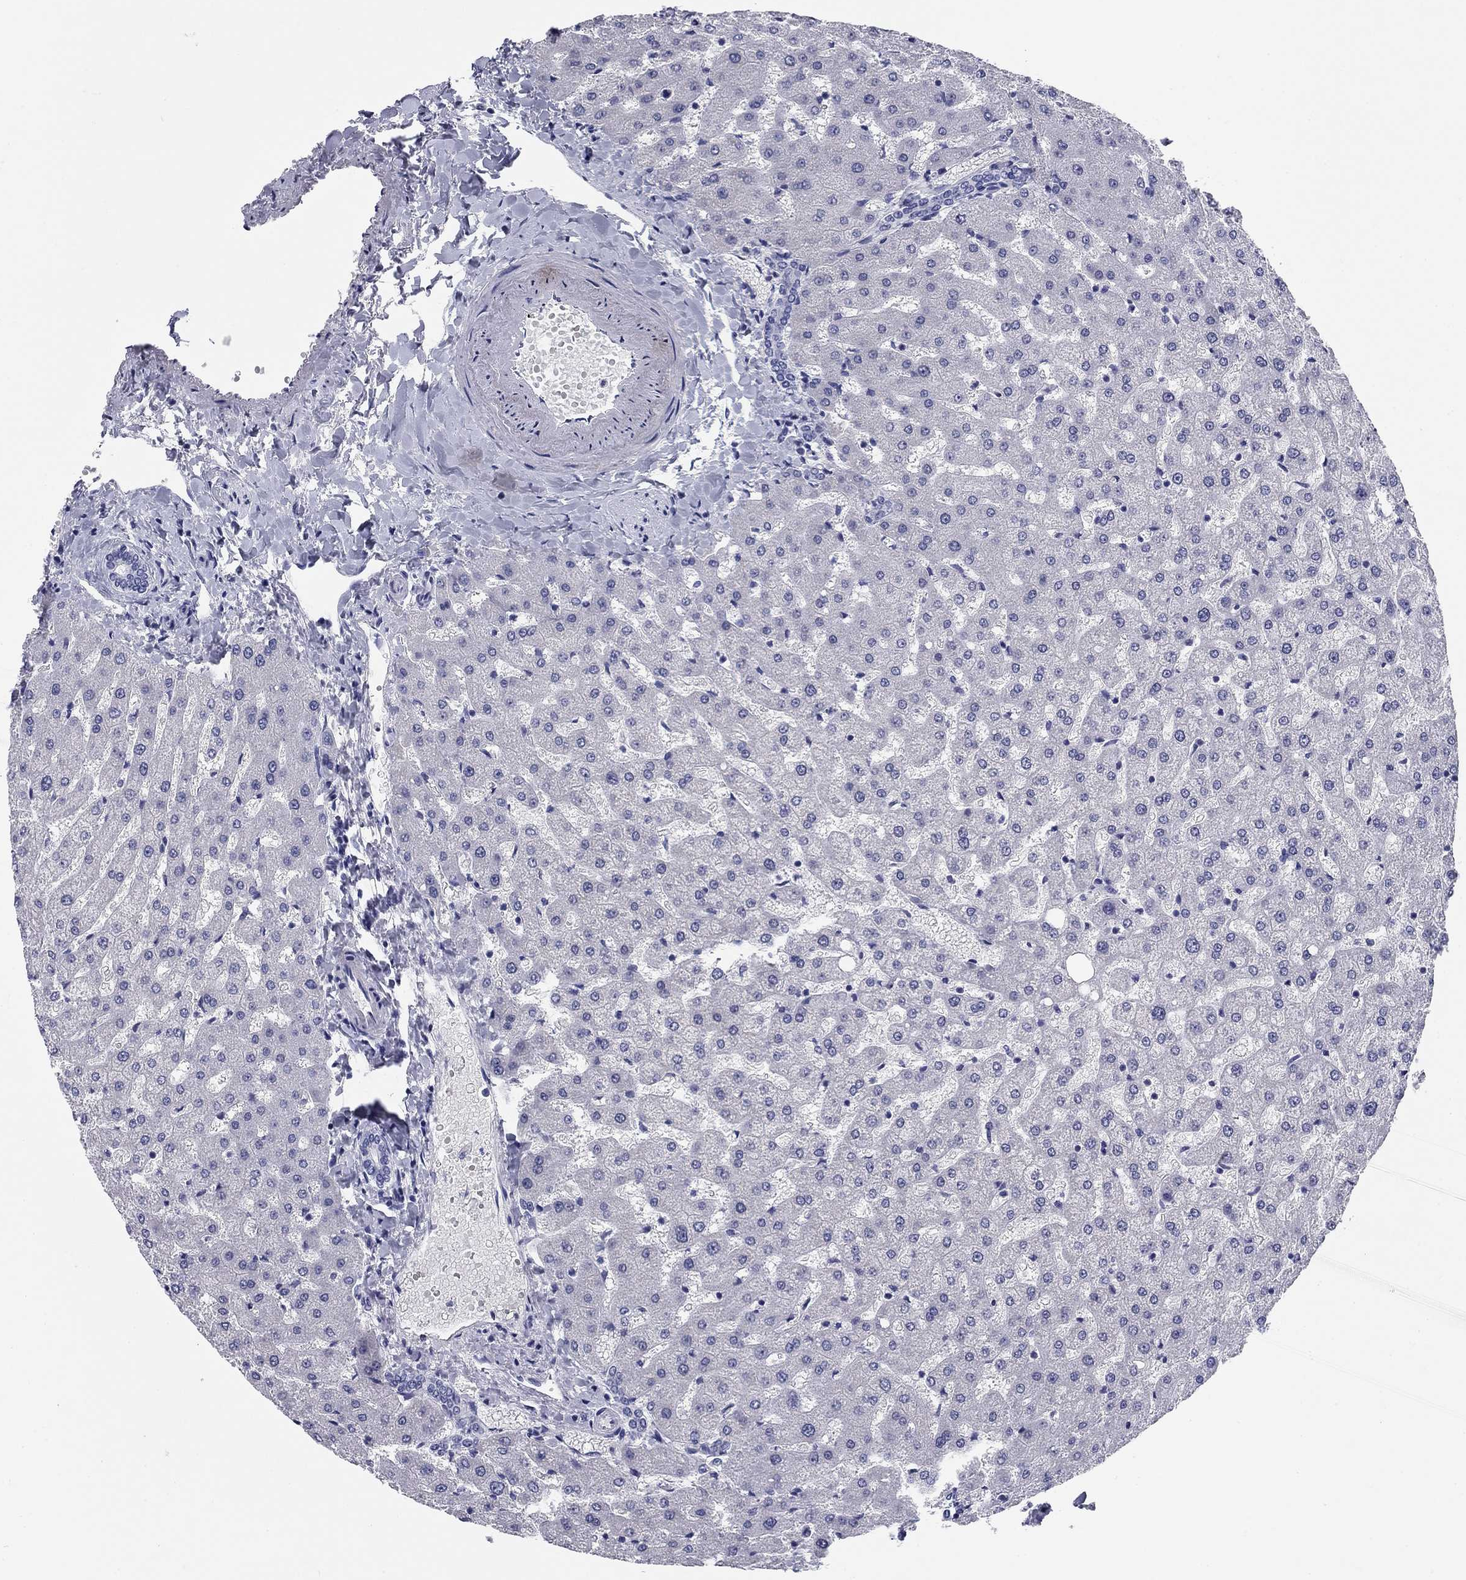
{"staining": {"intensity": "negative", "quantity": "none", "location": "none"}, "tissue": "liver", "cell_type": "Cholangiocytes", "image_type": "normal", "snomed": [{"axis": "morphology", "description": "Normal tissue, NOS"}, {"axis": "topography", "description": "Liver"}], "caption": "Immunohistochemical staining of normal liver demonstrates no significant positivity in cholangiocytes.", "gene": "KCNH1", "patient": {"sex": "female", "age": 50}}